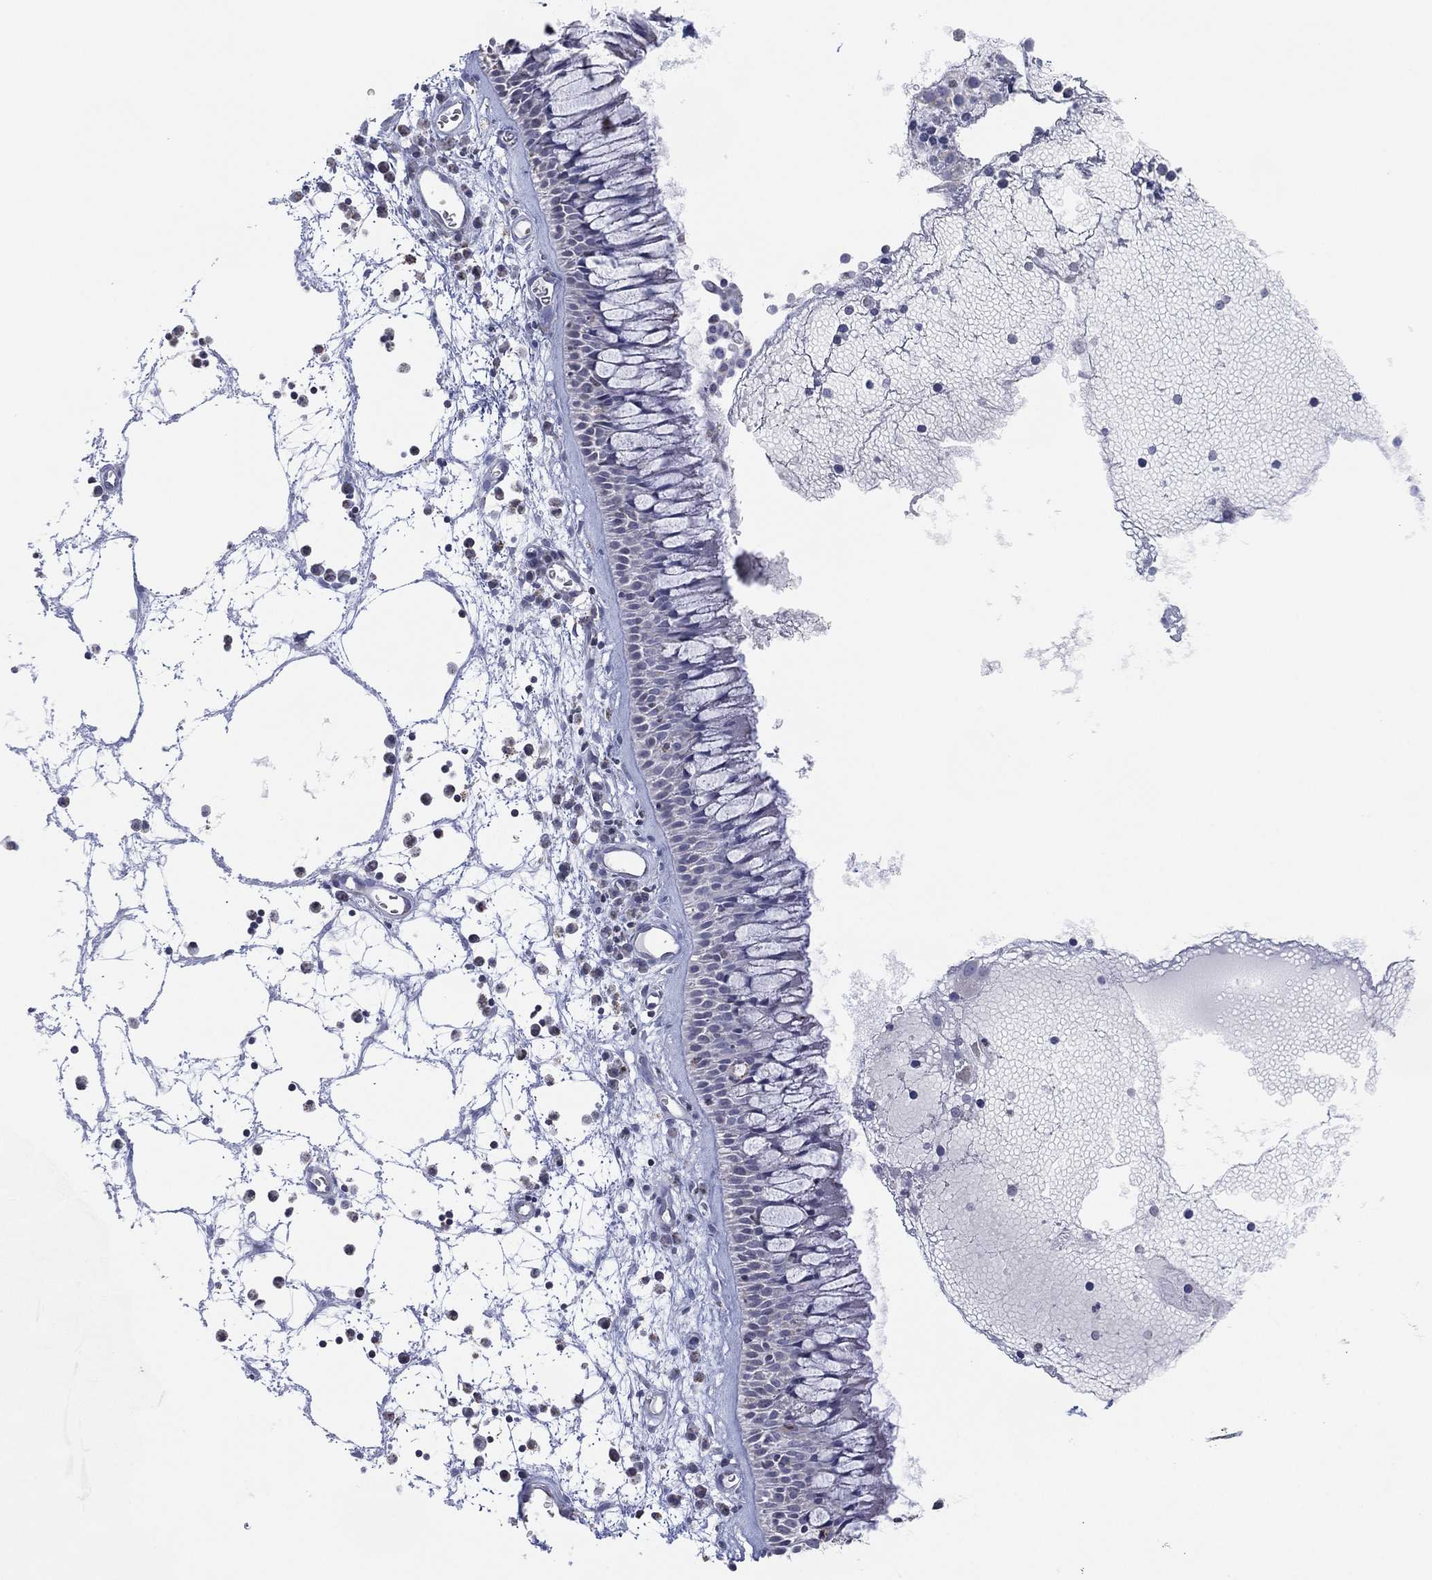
{"staining": {"intensity": "weak", "quantity": "<25%", "location": "cytoplasmic/membranous"}, "tissue": "nasopharynx", "cell_type": "Respiratory epithelial cells", "image_type": "normal", "snomed": [{"axis": "morphology", "description": "Normal tissue, NOS"}, {"axis": "topography", "description": "Nasopharynx"}], "caption": "The immunohistochemistry (IHC) photomicrograph has no significant expression in respiratory epithelial cells of nasopharynx. The staining was performed using DAB (3,3'-diaminobenzidine) to visualize the protein expression in brown, while the nuclei were stained in blue with hematoxylin (Magnification: 20x).", "gene": "CFTR", "patient": {"sex": "male", "age": 69}}